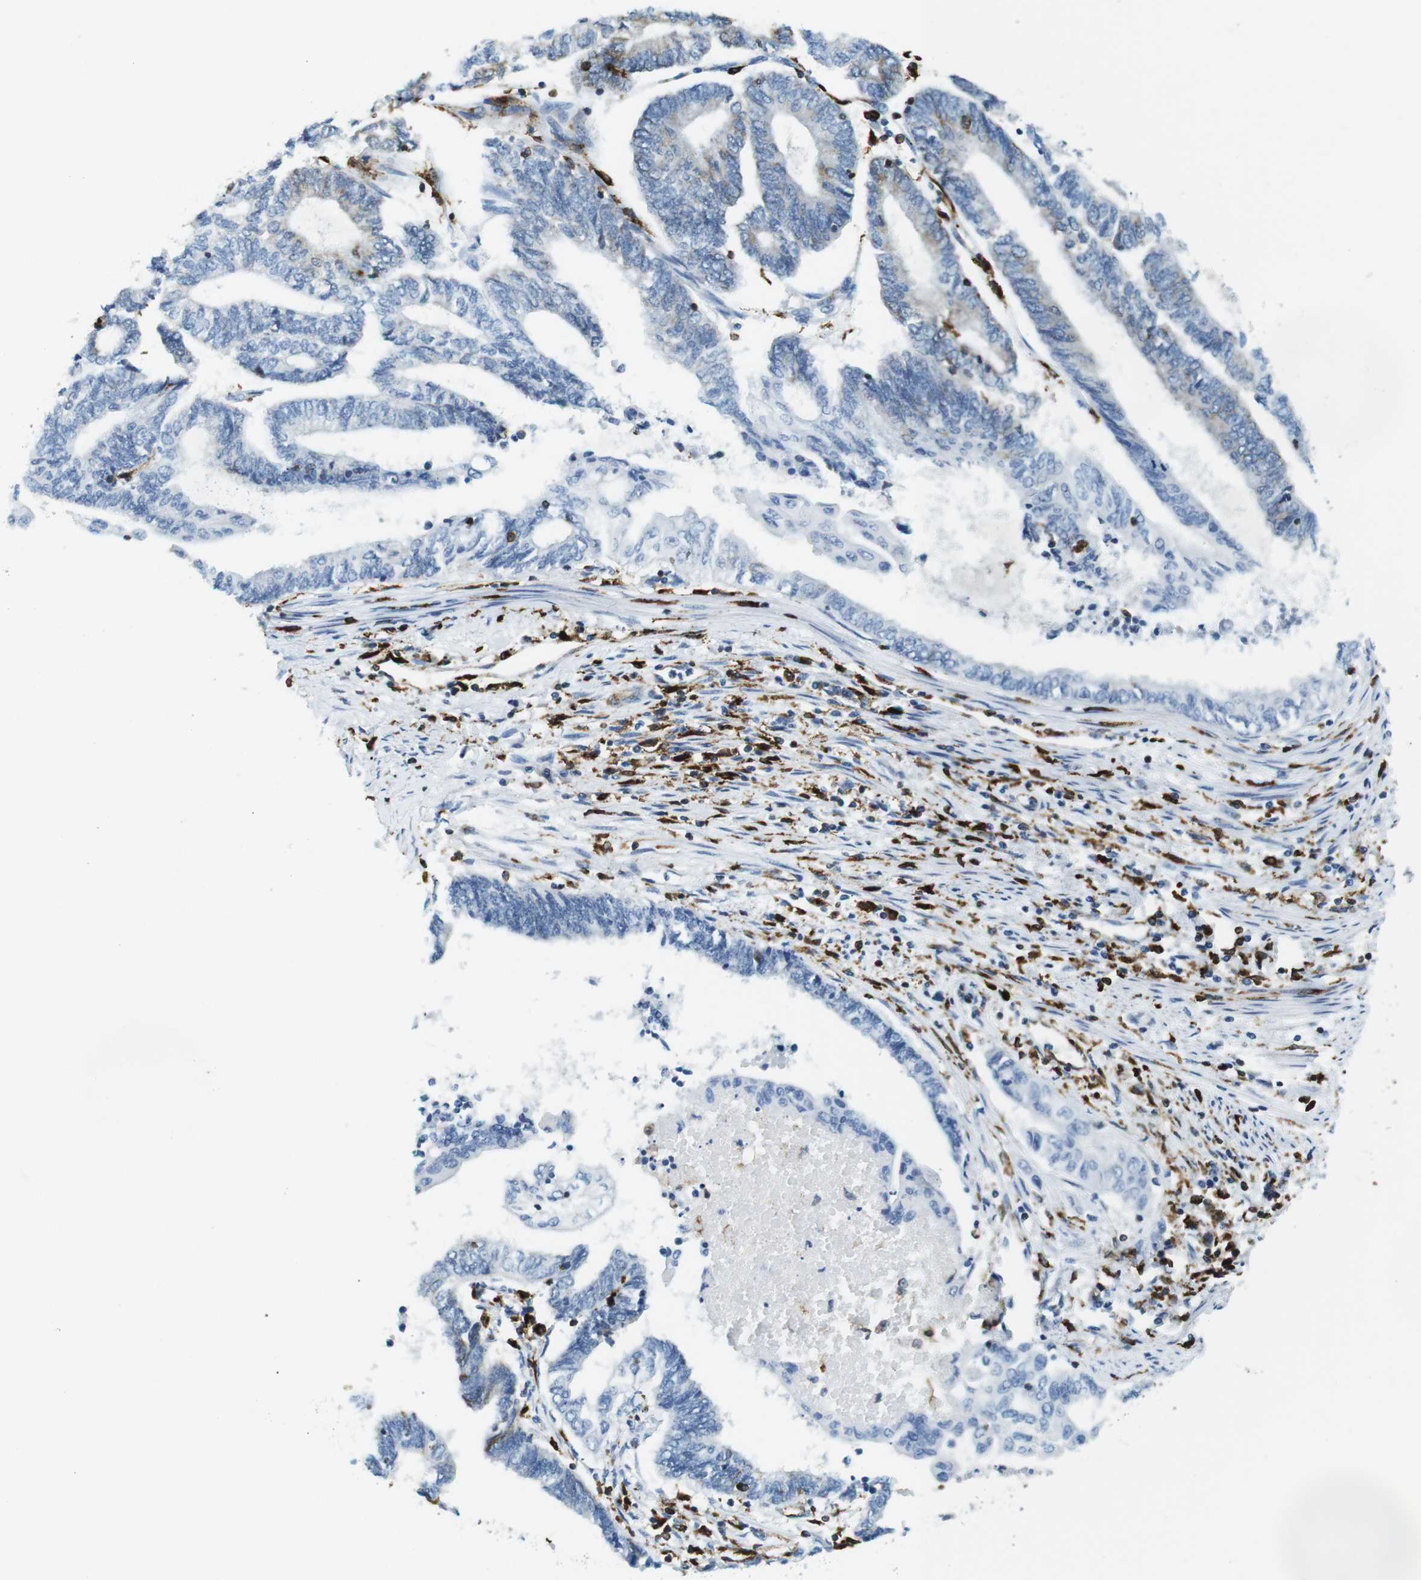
{"staining": {"intensity": "negative", "quantity": "none", "location": "none"}, "tissue": "endometrial cancer", "cell_type": "Tumor cells", "image_type": "cancer", "snomed": [{"axis": "morphology", "description": "Adenocarcinoma, NOS"}, {"axis": "topography", "description": "Uterus"}, {"axis": "topography", "description": "Endometrium"}], "caption": "High magnification brightfield microscopy of adenocarcinoma (endometrial) stained with DAB (3,3'-diaminobenzidine) (brown) and counterstained with hematoxylin (blue): tumor cells show no significant expression.", "gene": "CIITA", "patient": {"sex": "female", "age": 70}}